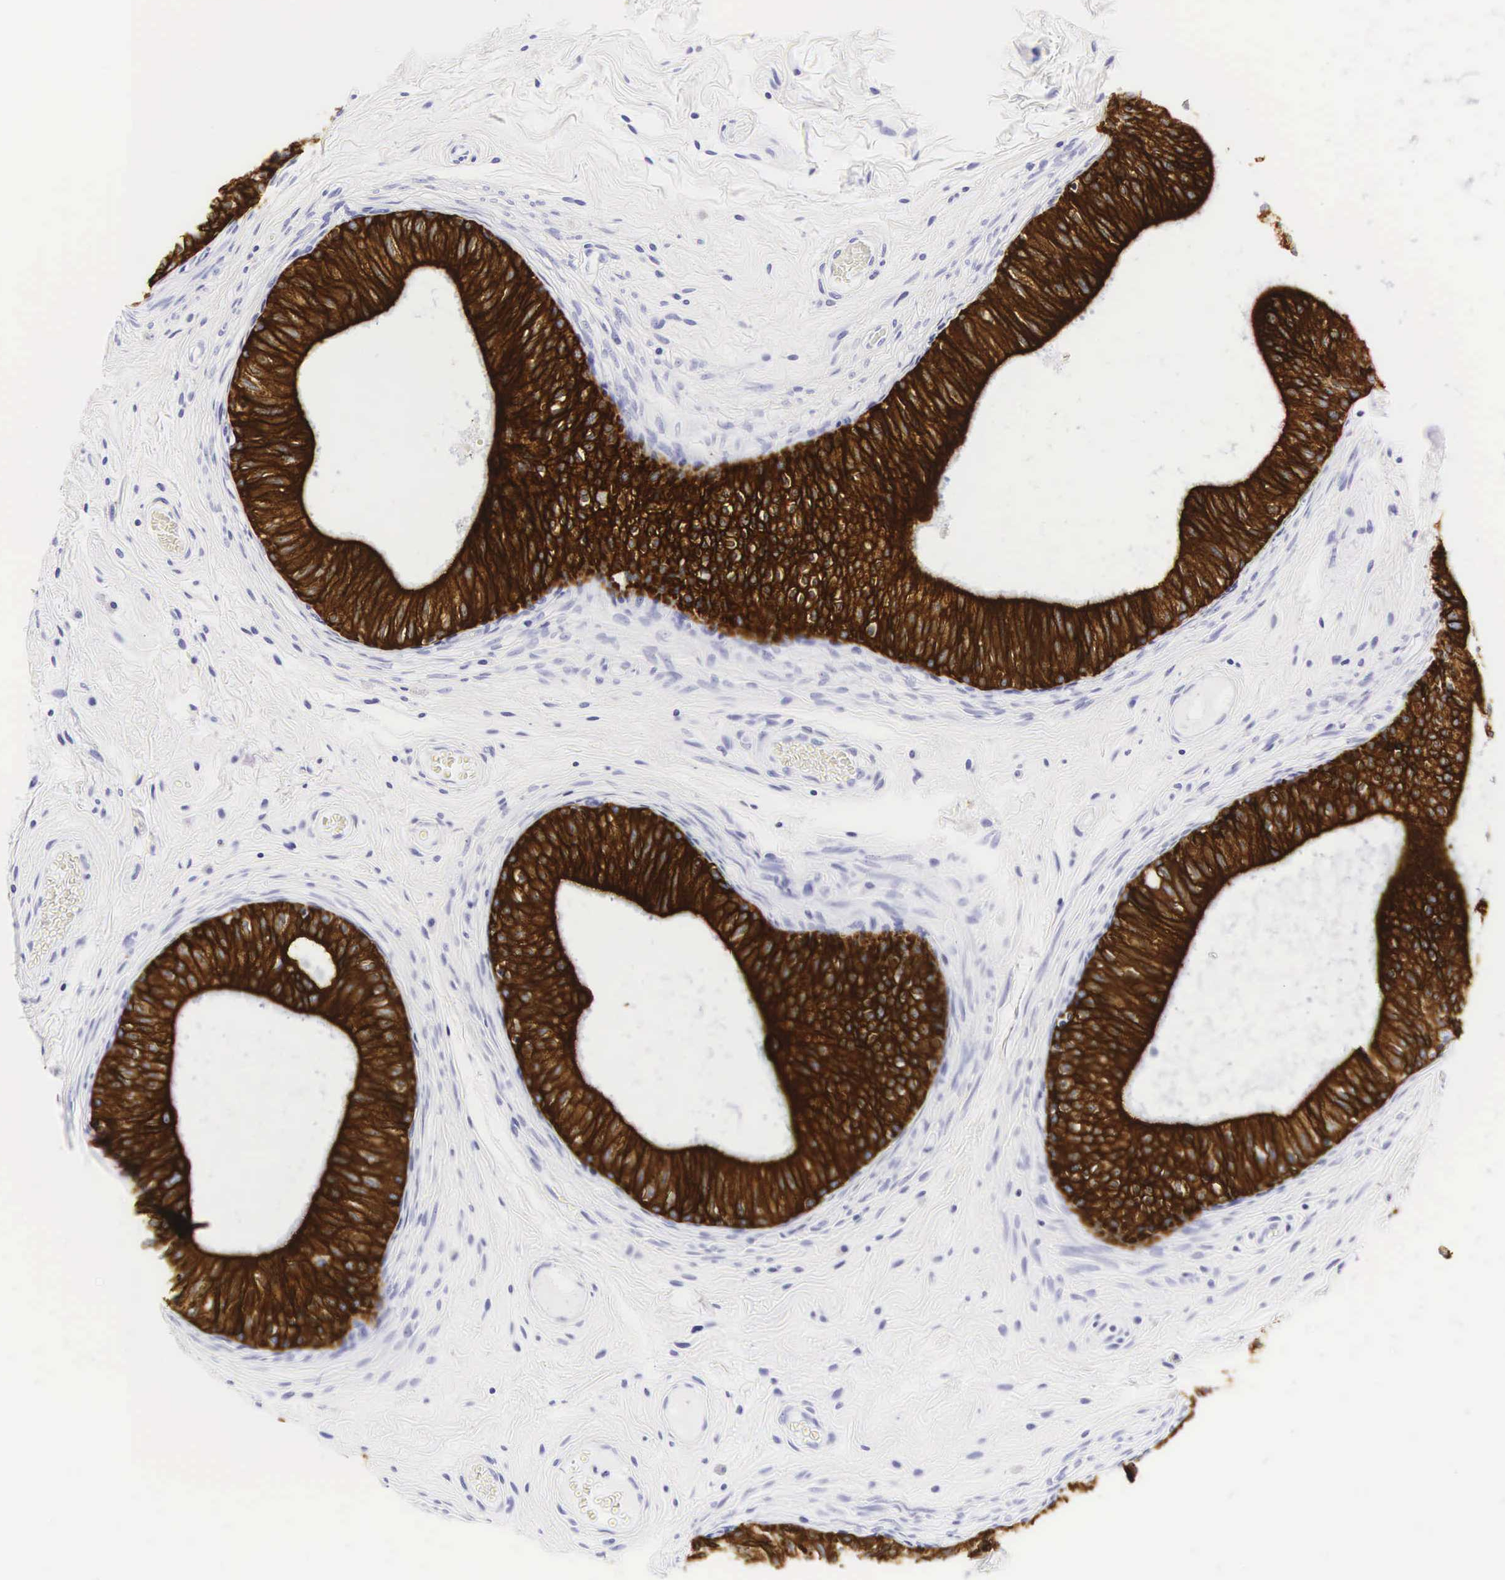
{"staining": {"intensity": "strong", "quantity": ">75%", "location": "cytoplasmic/membranous"}, "tissue": "epididymis", "cell_type": "Glandular cells", "image_type": "normal", "snomed": [{"axis": "morphology", "description": "Normal tissue, NOS"}, {"axis": "topography", "description": "Epididymis"}], "caption": "High-power microscopy captured an immunohistochemistry histopathology image of normal epididymis, revealing strong cytoplasmic/membranous expression in about >75% of glandular cells.", "gene": "KRT18", "patient": {"sex": "male", "age": 23}}